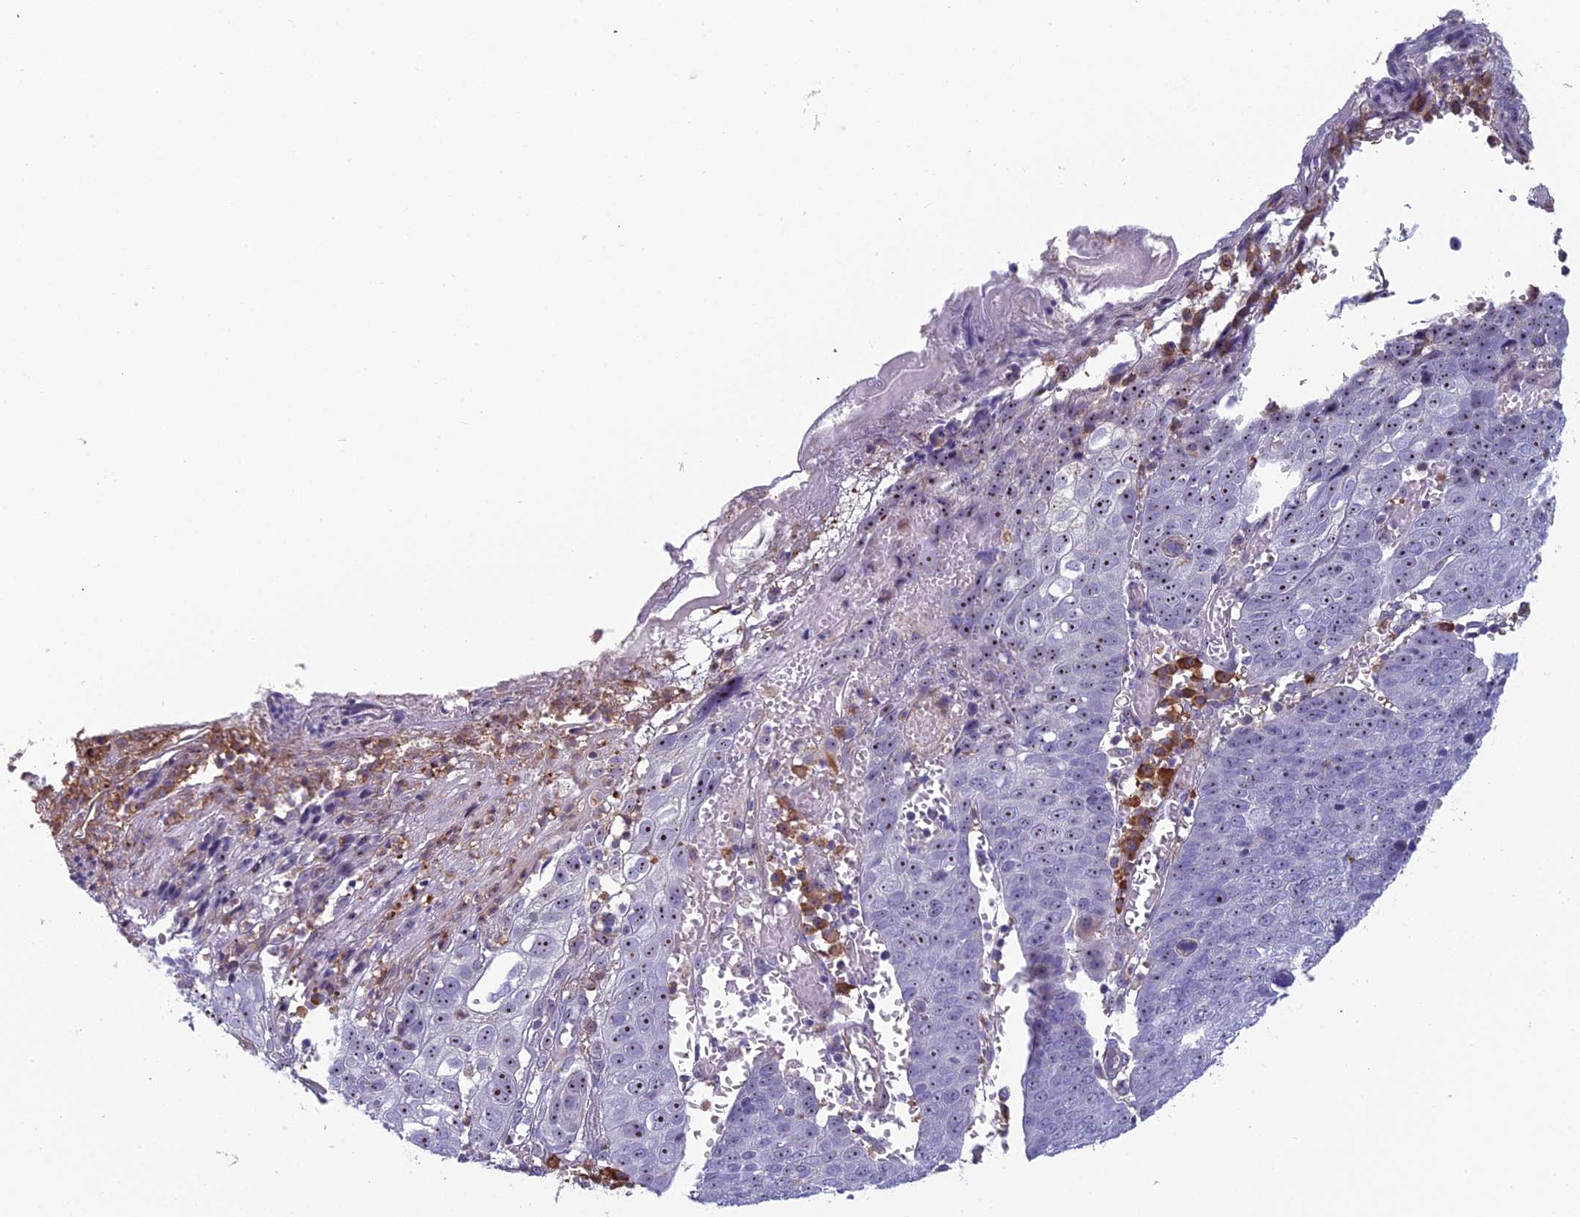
{"staining": {"intensity": "moderate", "quantity": ">75%", "location": "nuclear"}, "tissue": "skin cancer", "cell_type": "Tumor cells", "image_type": "cancer", "snomed": [{"axis": "morphology", "description": "Squamous cell carcinoma, NOS"}, {"axis": "topography", "description": "Skin"}], "caption": "Human skin cancer (squamous cell carcinoma) stained for a protein (brown) exhibits moderate nuclear positive positivity in about >75% of tumor cells.", "gene": "NOC2L", "patient": {"sex": "male", "age": 71}}